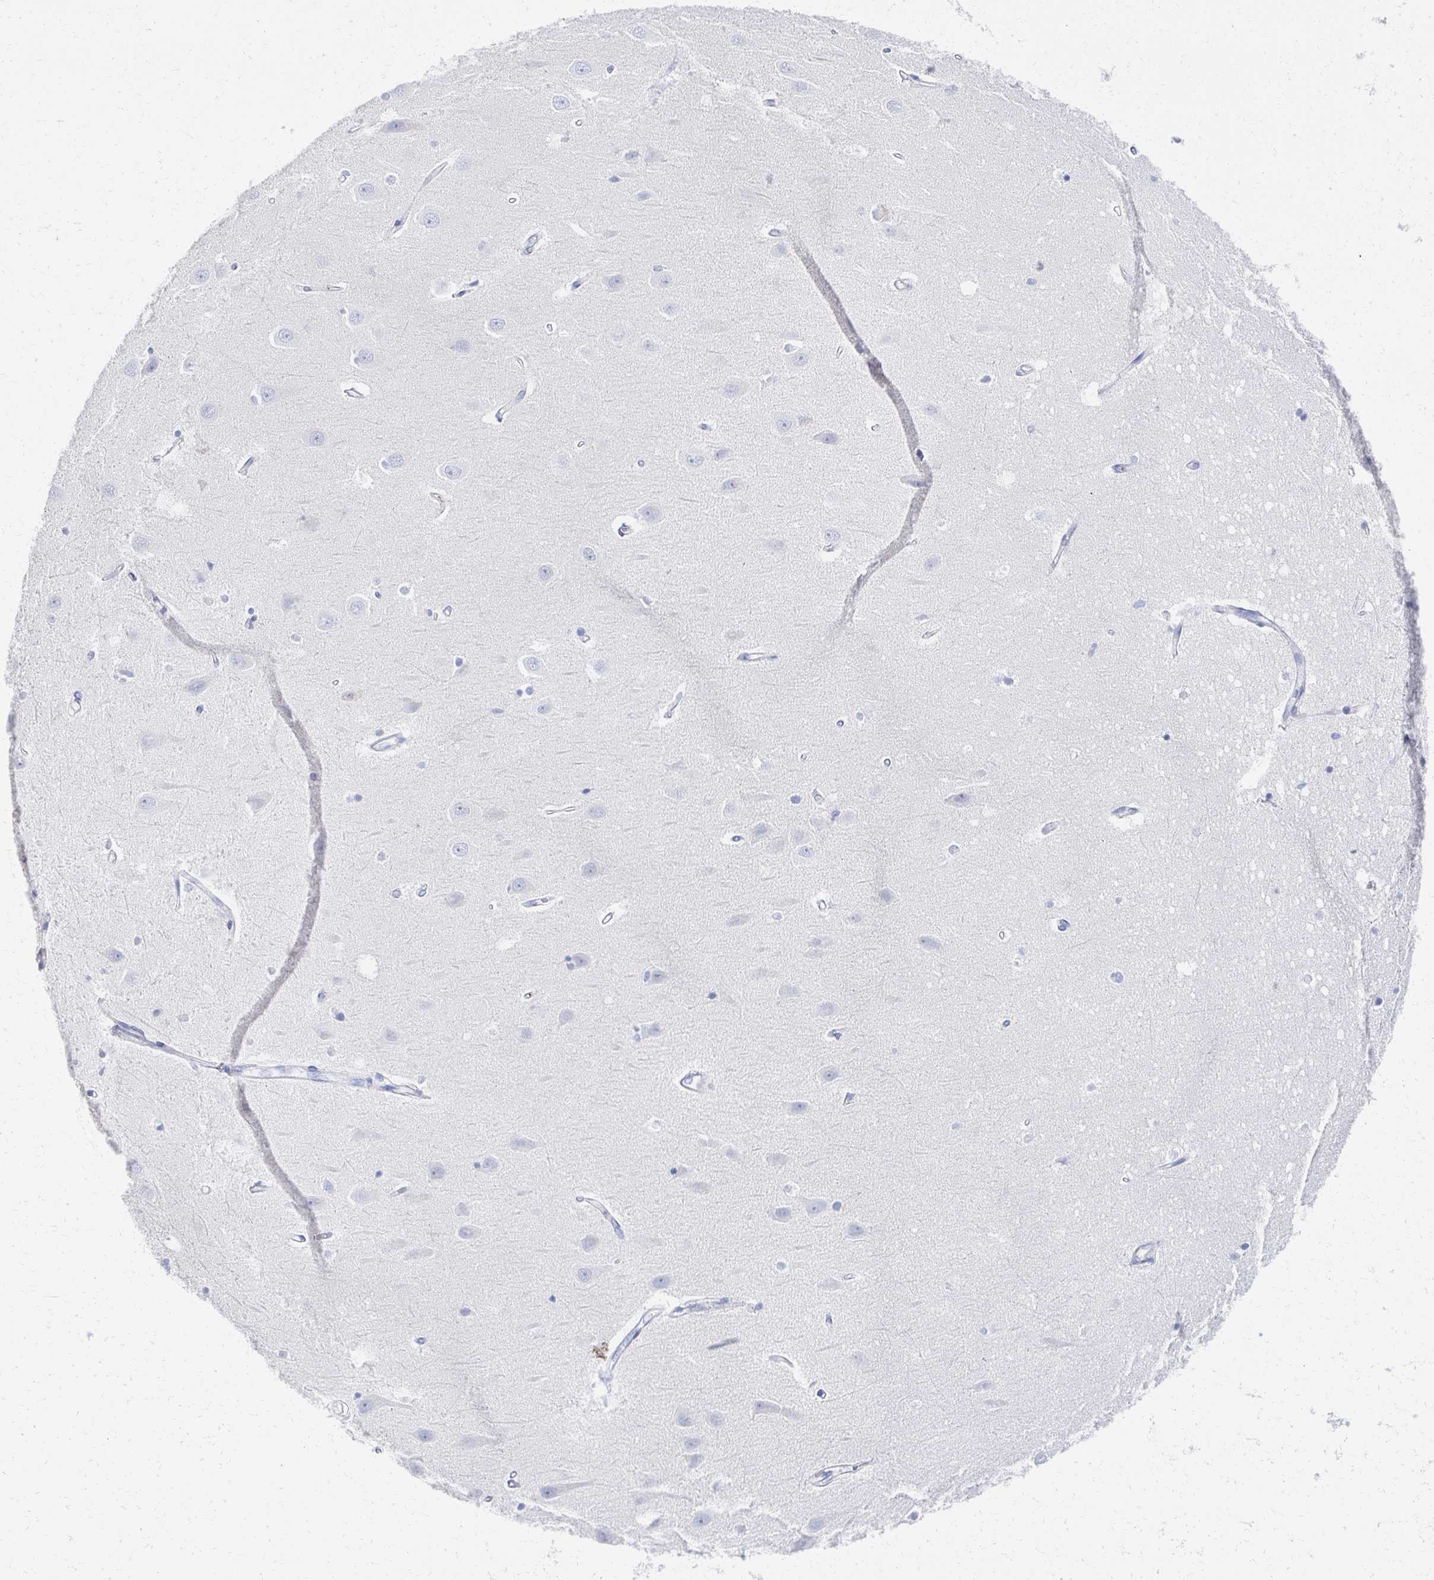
{"staining": {"intensity": "negative", "quantity": "none", "location": "none"}, "tissue": "hippocampus", "cell_type": "Glial cells", "image_type": "normal", "snomed": [{"axis": "morphology", "description": "Normal tissue, NOS"}, {"axis": "topography", "description": "Hippocampus"}], "caption": "This is an immunohistochemistry histopathology image of unremarkable hippocampus. There is no expression in glial cells.", "gene": "PRR20A", "patient": {"sex": "male", "age": 63}}